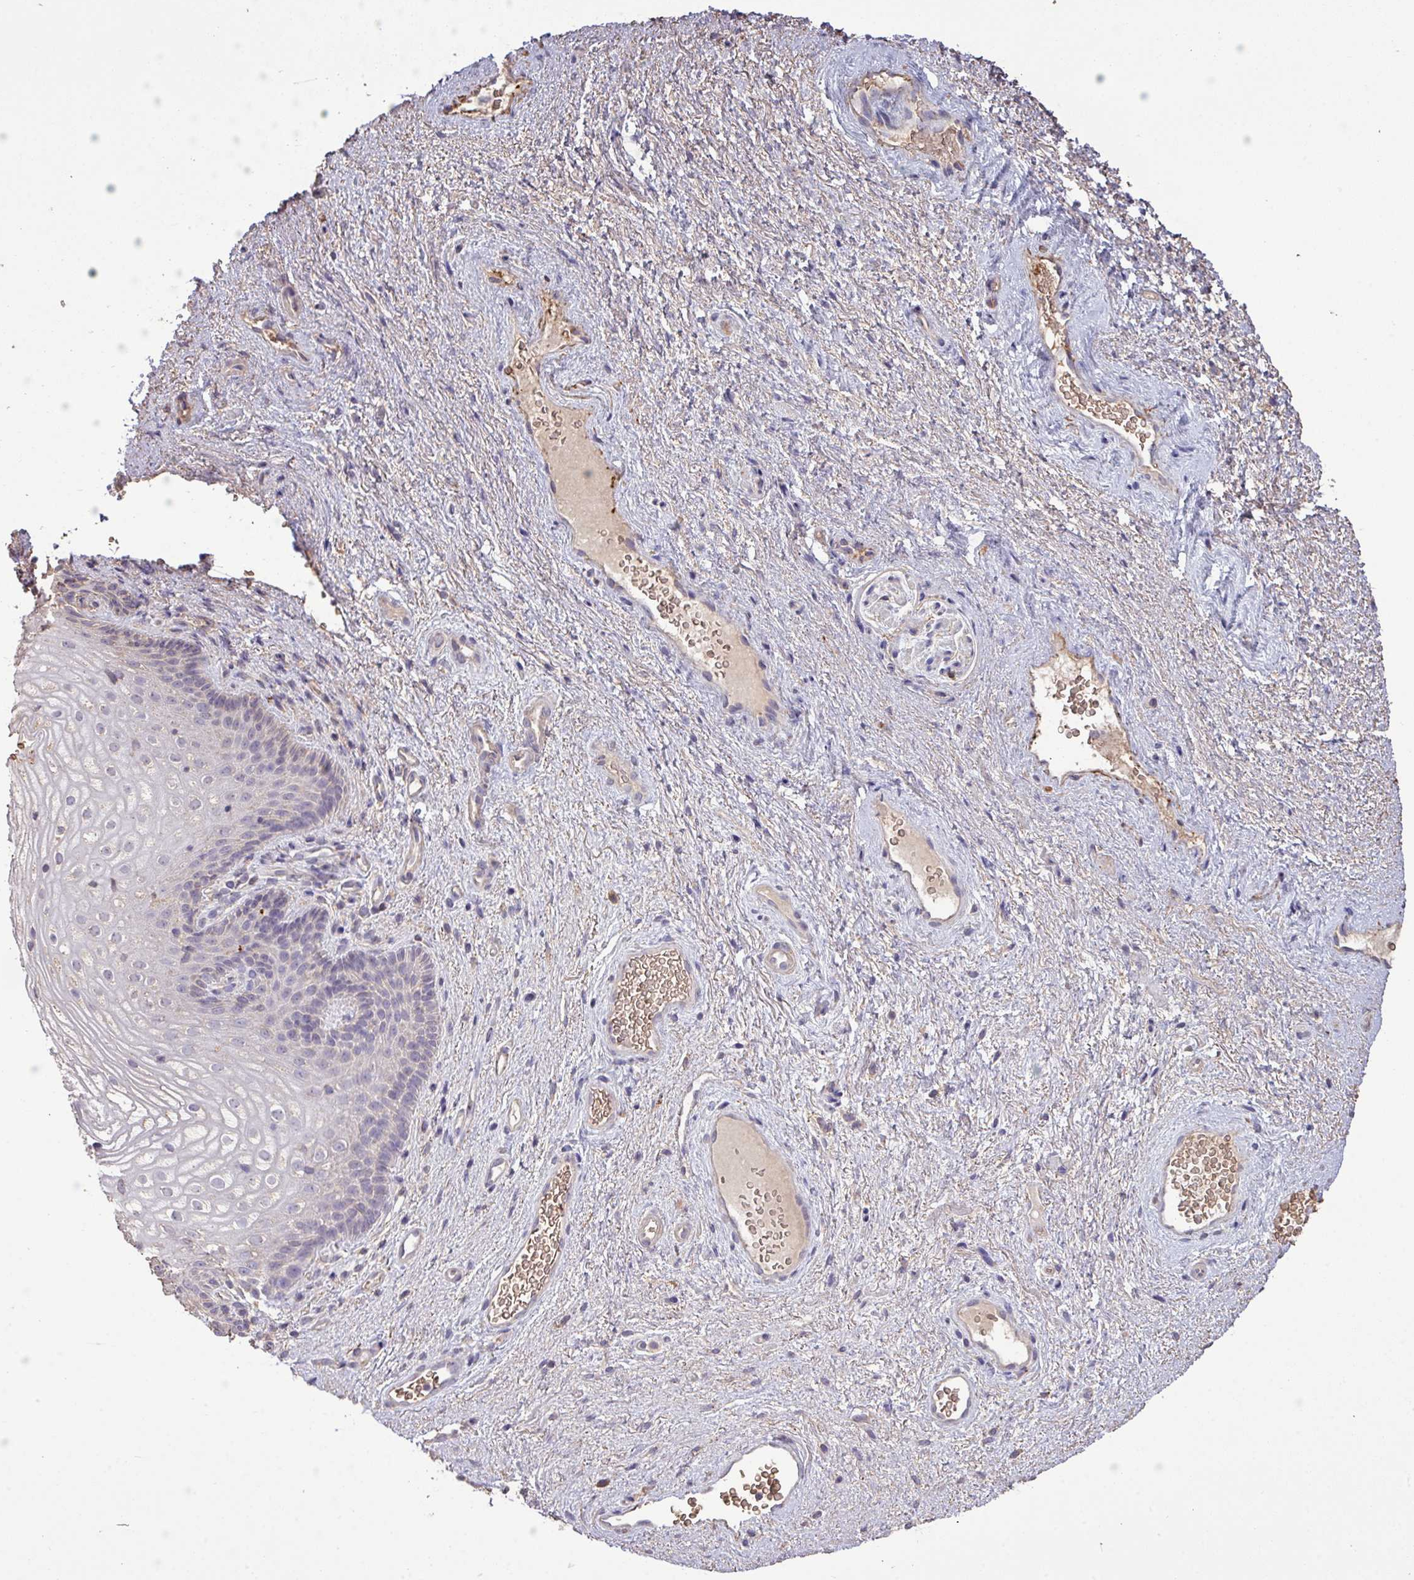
{"staining": {"intensity": "weak", "quantity": "<25%", "location": "cytoplasmic/membranous"}, "tissue": "vagina", "cell_type": "Squamous epithelial cells", "image_type": "normal", "snomed": [{"axis": "morphology", "description": "Normal tissue, NOS"}, {"axis": "topography", "description": "Vagina"}], "caption": "Squamous epithelial cells show no significant protein staining in benign vagina. (Stains: DAB immunohistochemistry with hematoxylin counter stain, Microscopy: brightfield microscopy at high magnification).", "gene": "CAMK2A", "patient": {"sex": "female", "age": 47}}